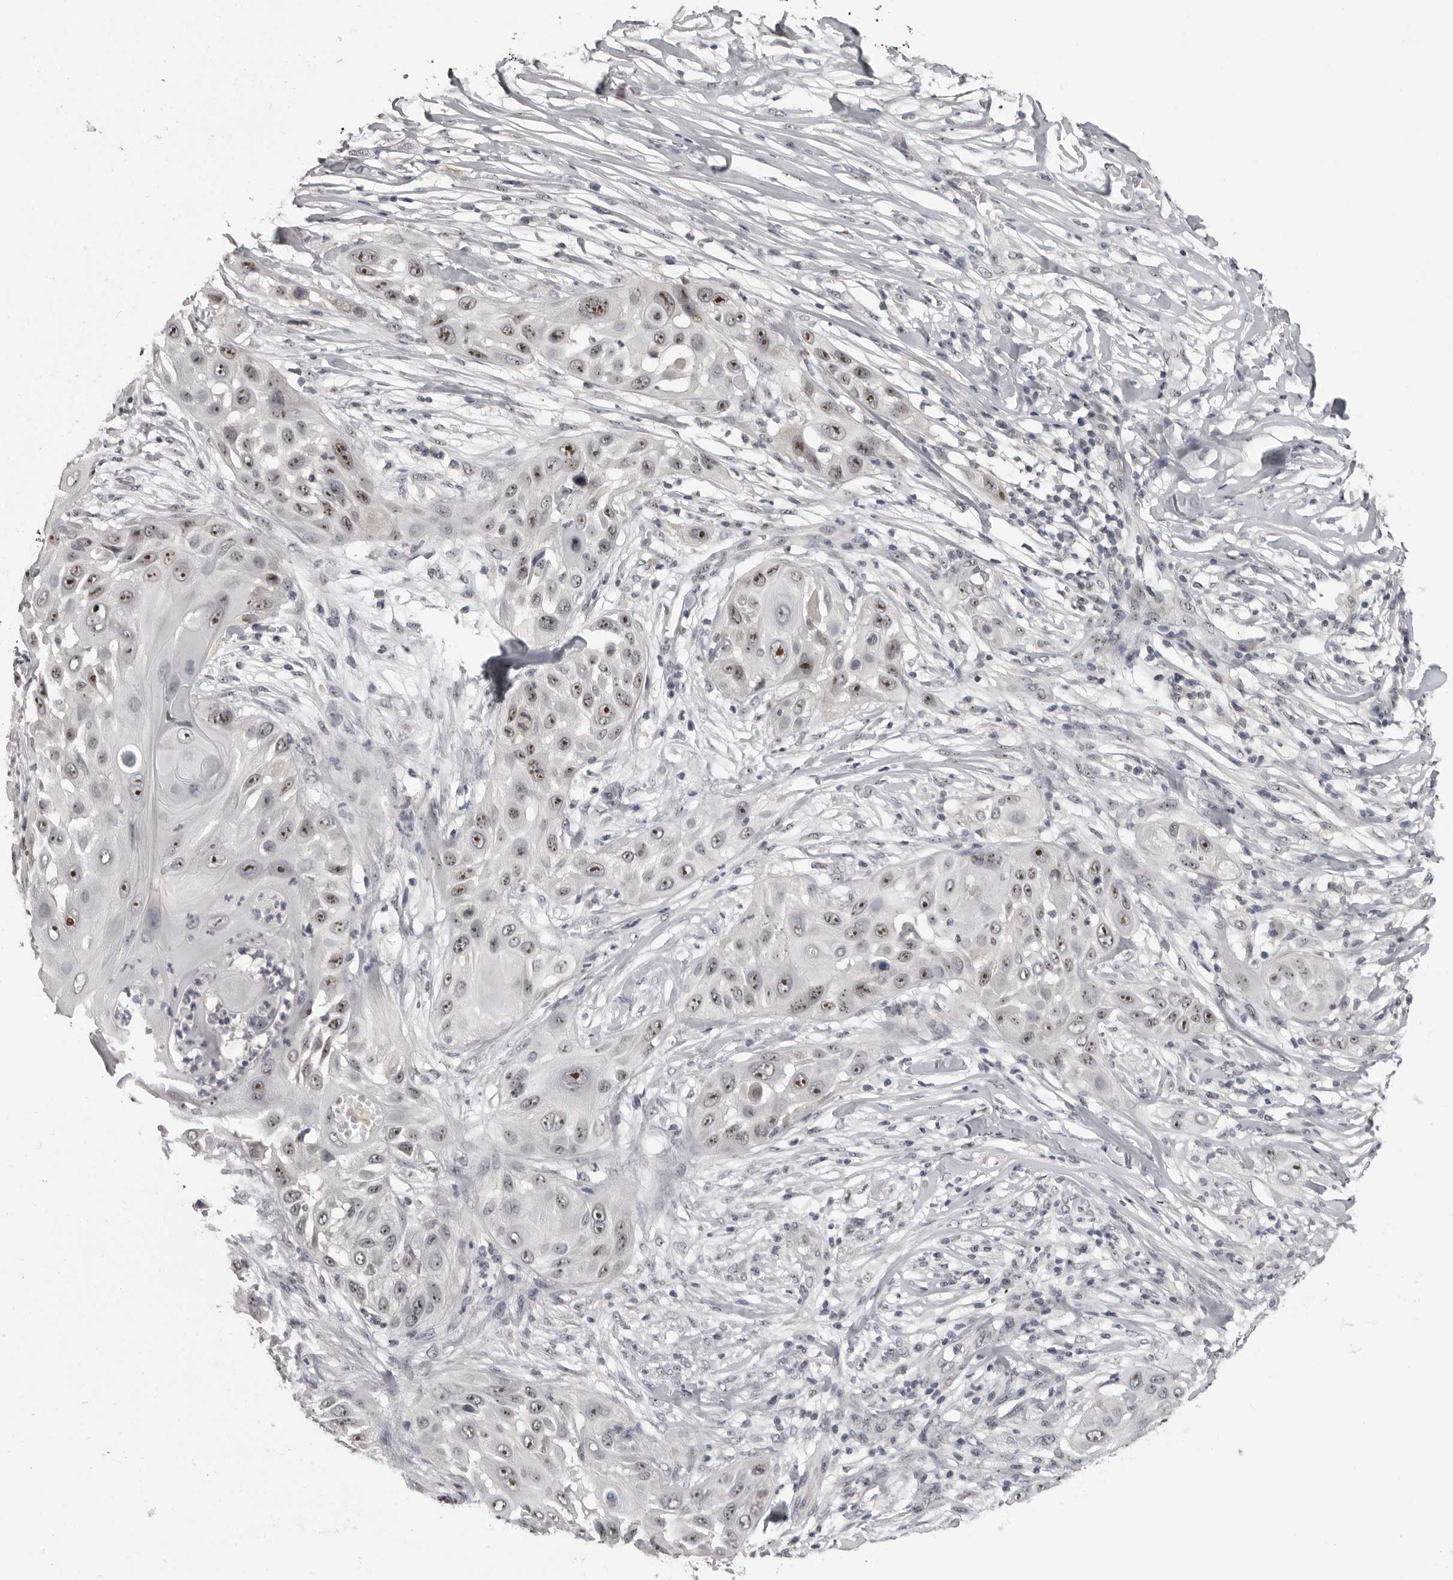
{"staining": {"intensity": "moderate", "quantity": ">75%", "location": "nuclear"}, "tissue": "skin cancer", "cell_type": "Tumor cells", "image_type": "cancer", "snomed": [{"axis": "morphology", "description": "Squamous cell carcinoma, NOS"}, {"axis": "topography", "description": "Skin"}], "caption": "Protein staining of skin squamous cell carcinoma tissue demonstrates moderate nuclear positivity in about >75% of tumor cells. Nuclei are stained in blue.", "gene": "MRTO4", "patient": {"sex": "female", "age": 44}}